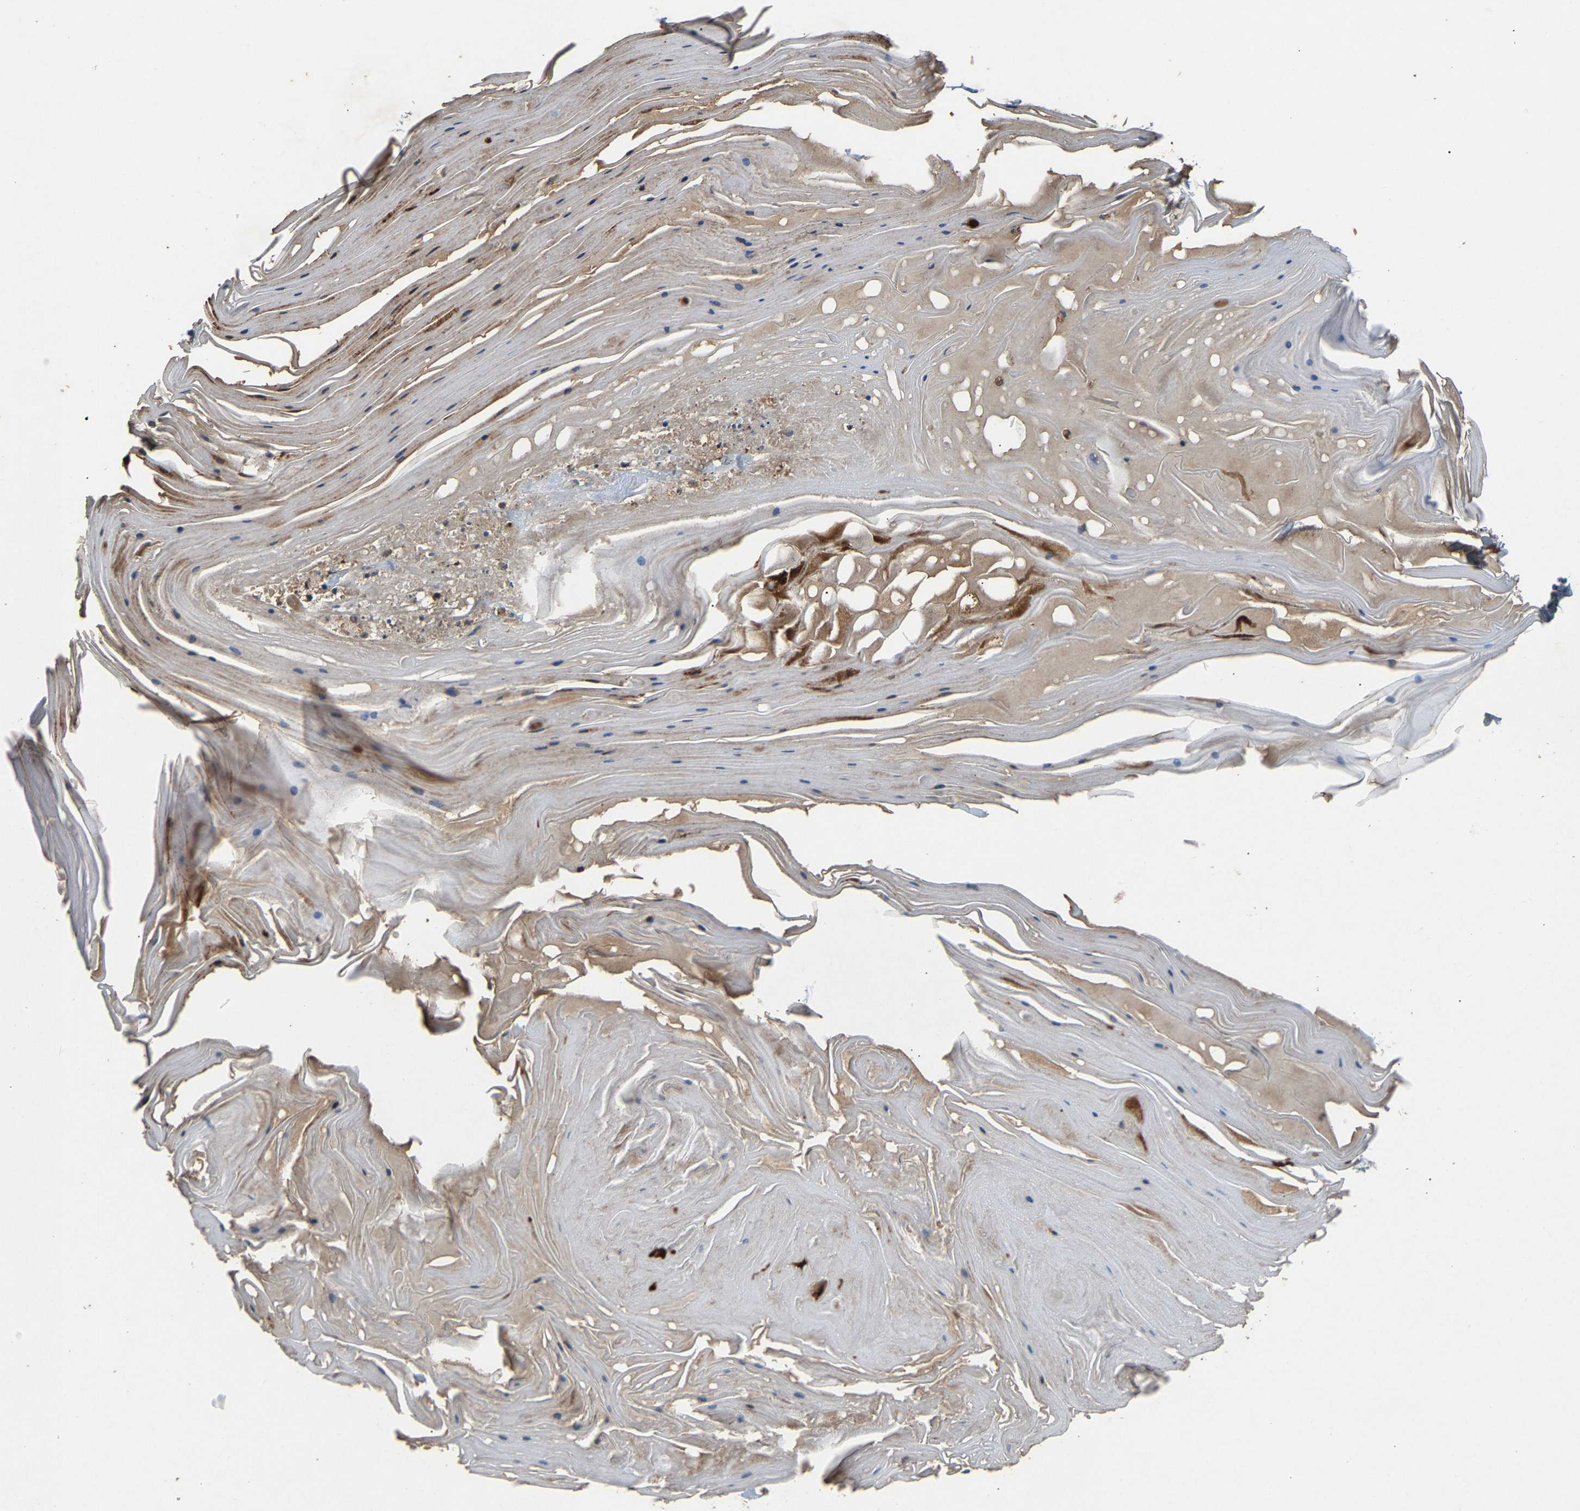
{"staining": {"intensity": "negative", "quantity": "none", "location": "none"}, "tissue": "skin cancer", "cell_type": "Tumor cells", "image_type": "cancer", "snomed": [{"axis": "morphology", "description": "Squamous cell carcinoma, NOS"}, {"axis": "topography", "description": "Skin"}], "caption": "Immunohistochemistry (IHC) micrograph of squamous cell carcinoma (skin) stained for a protein (brown), which reveals no positivity in tumor cells.", "gene": "PPID", "patient": {"sex": "male", "age": 74}}